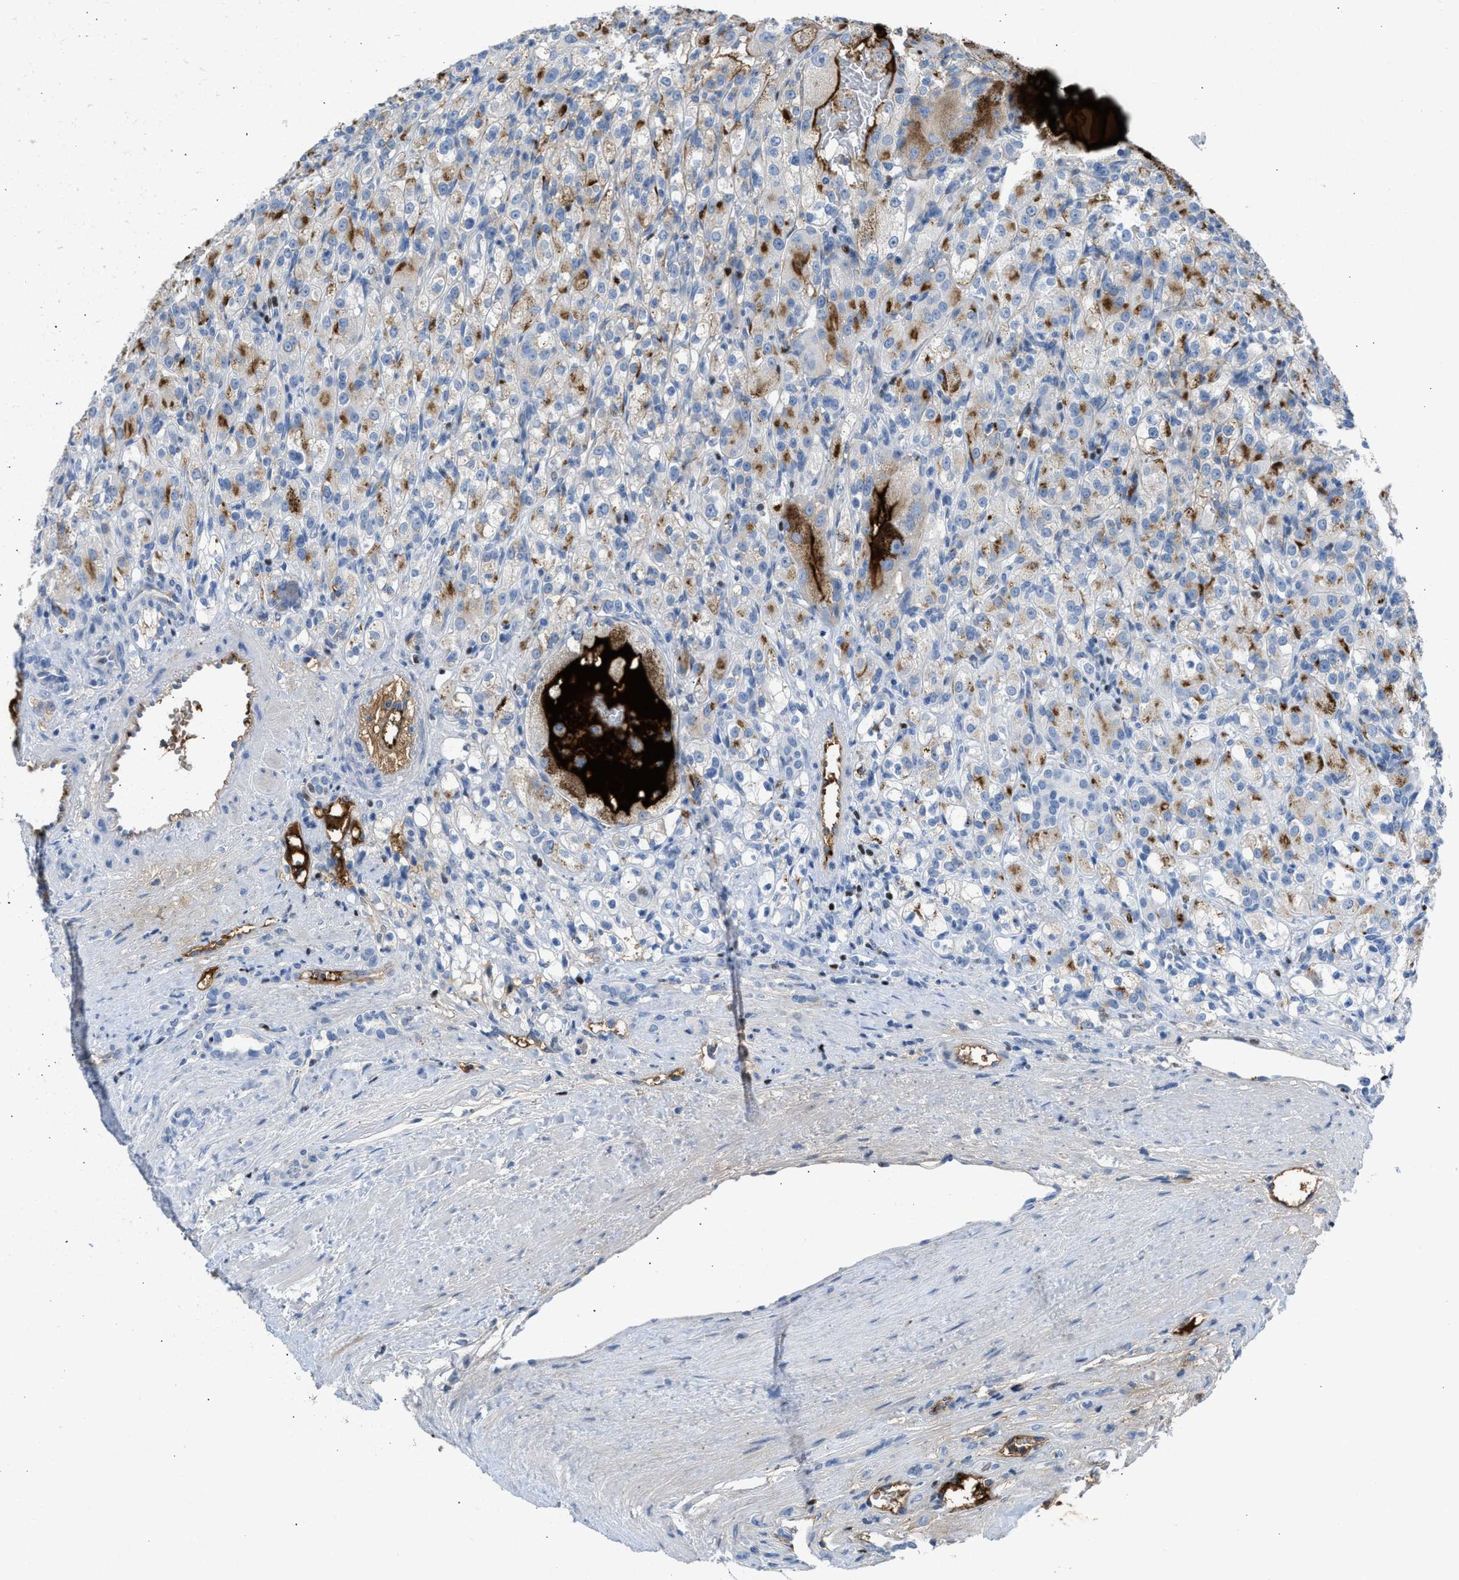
{"staining": {"intensity": "strong", "quantity": "<25%", "location": "cytoplasmic/membranous"}, "tissue": "renal cancer", "cell_type": "Tumor cells", "image_type": "cancer", "snomed": [{"axis": "morphology", "description": "Normal tissue, NOS"}, {"axis": "morphology", "description": "Adenocarcinoma, NOS"}, {"axis": "topography", "description": "Kidney"}], "caption": "The image displays staining of adenocarcinoma (renal), revealing strong cytoplasmic/membranous protein staining (brown color) within tumor cells.", "gene": "LEF1", "patient": {"sex": "male", "age": 61}}